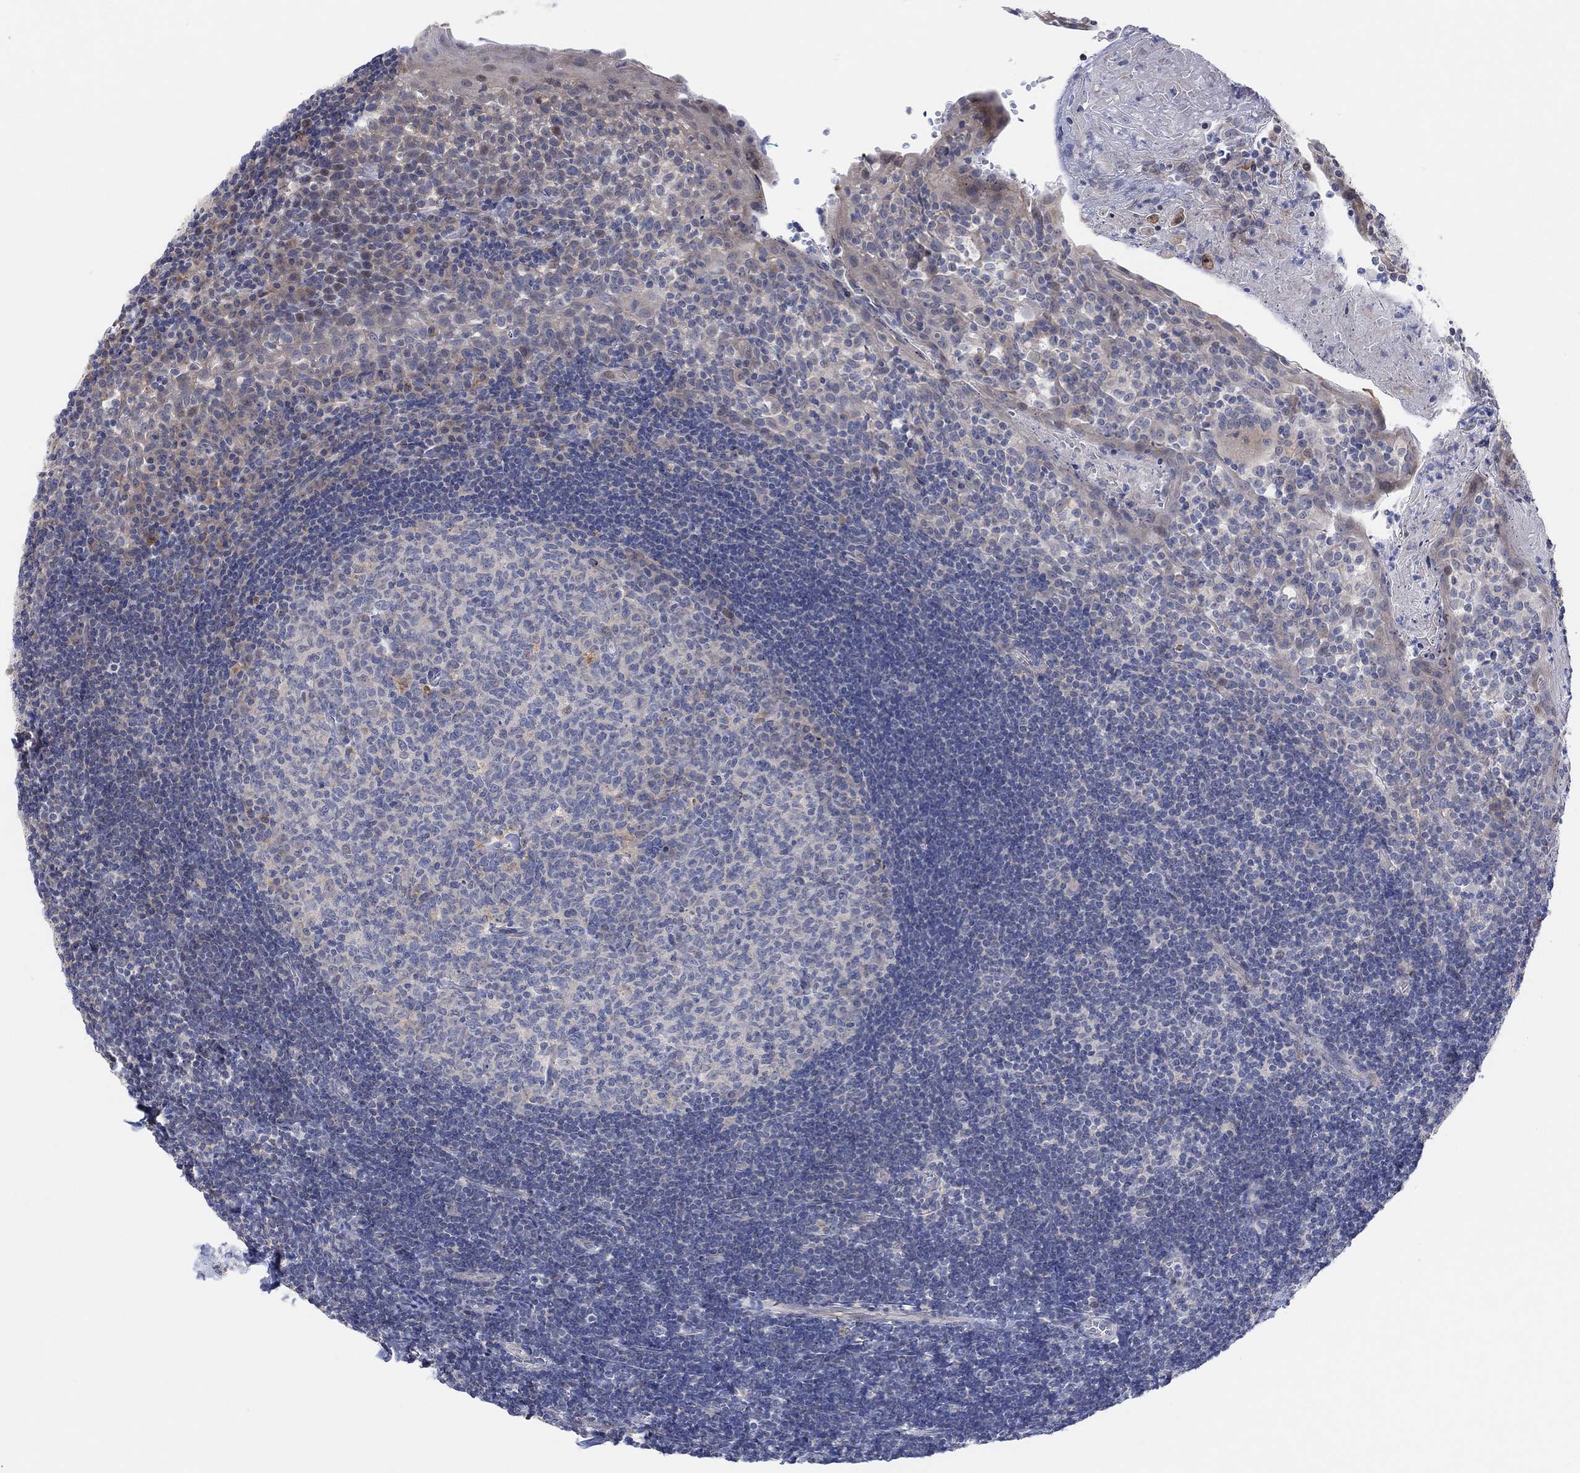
{"staining": {"intensity": "negative", "quantity": "none", "location": "none"}, "tissue": "tonsil", "cell_type": "Germinal center cells", "image_type": "normal", "snomed": [{"axis": "morphology", "description": "Normal tissue, NOS"}, {"axis": "topography", "description": "Tonsil"}], "caption": "High power microscopy photomicrograph of an immunohistochemistry micrograph of unremarkable tonsil, revealing no significant expression in germinal center cells. The staining is performed using DAB brown chromogen with nuclei counter-stained in using hematoxylin.", "gene": "CNTF", "patient": {"sex": "female", "age": 13}}